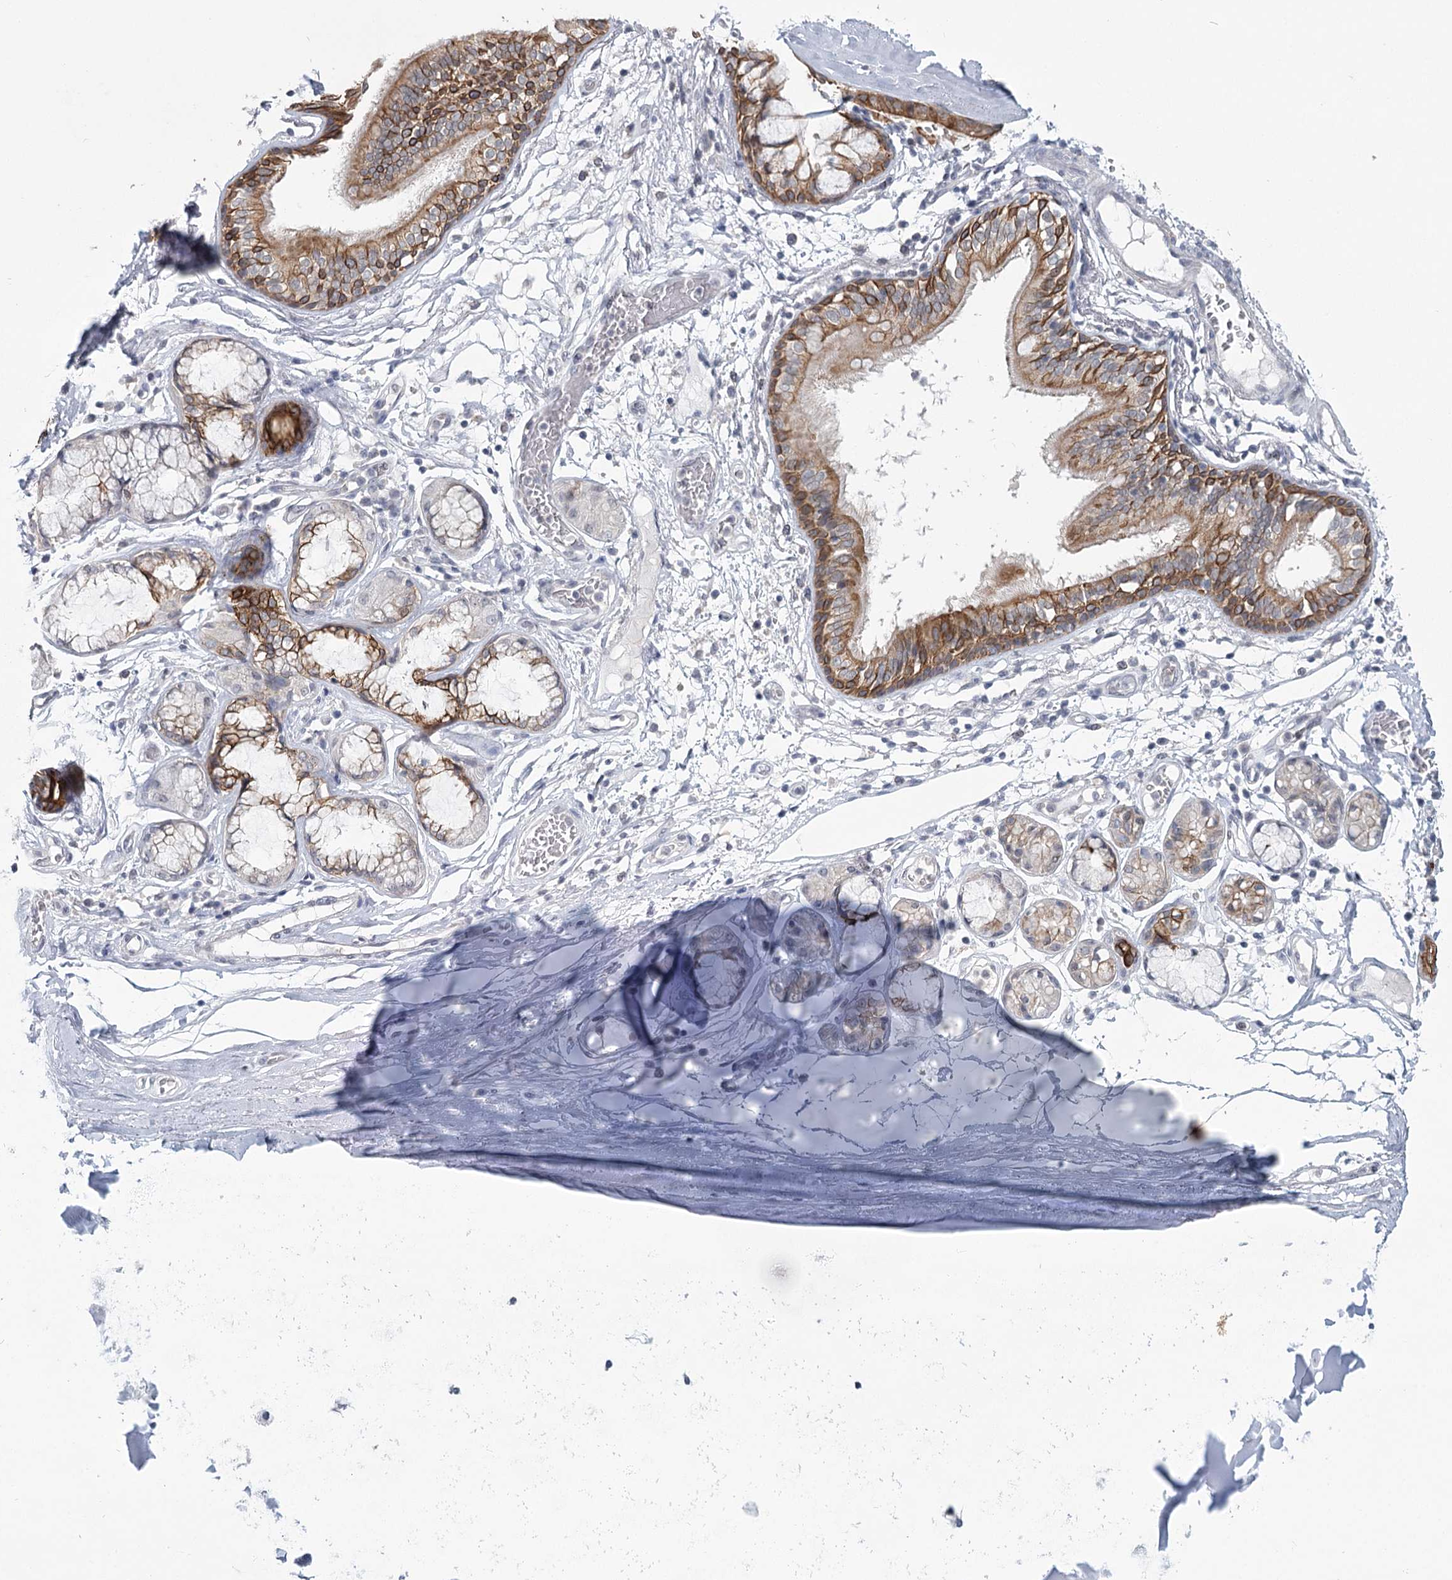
{"staining": {"intensity": "negative", "quantity": "none", "location": "none"}, "tissue": "adipose tissue", "cell_type": "Adipocytes", "image_type": "normal", "snomed": [{"axis": "morphology", "description": "Normal tissue, NOS"}, {"axis": "topography", "description": "Cartilage tissue"}], "caption": "Immunohistochemistry (IHC) image of normal adipose tissue: adipose tissue stained with DAB demonstrates no significant protein positivity in adipocytes.", "gene": "TMEM70", "patient": {"sex": "female", "age": 63}}